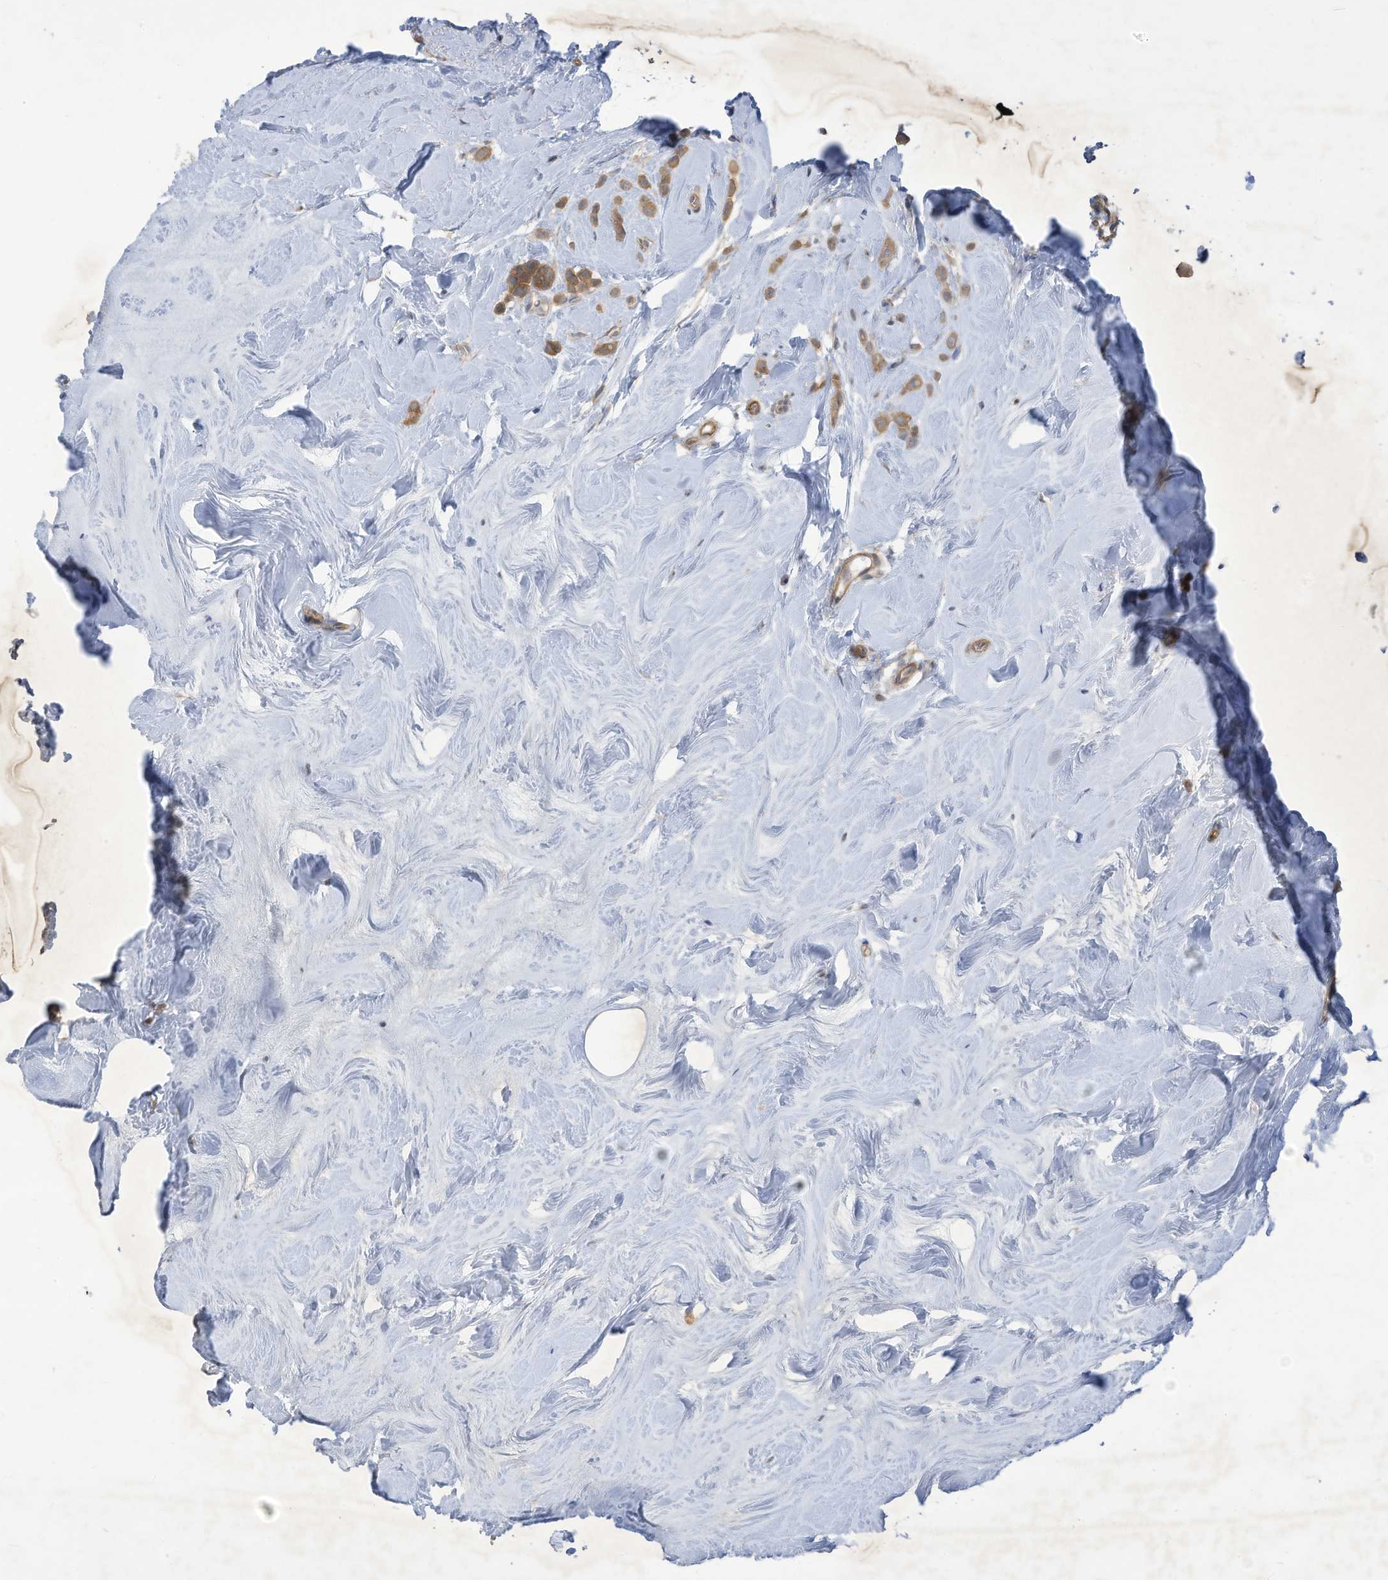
{"staining": {"intensity": "moderate", "quantity": ">75%", "location": "cytoplasmic/membranous"}, "tissue": "breast cancer", "cell_type": "Tumor cells", "image_type": "cancer", "snomed": [{"axis": "morphology", "description": "Lobular carcinoma"}, {"axis": "topography", "description": "Breast"}], "caption": "Protein staining of breast cancer tissue reveals moderate cytoplasmic/membranous expression in approximately >75% of tumor cells.", "gene": "ADI1", "patient": {"sex": "female", "age": 47}}